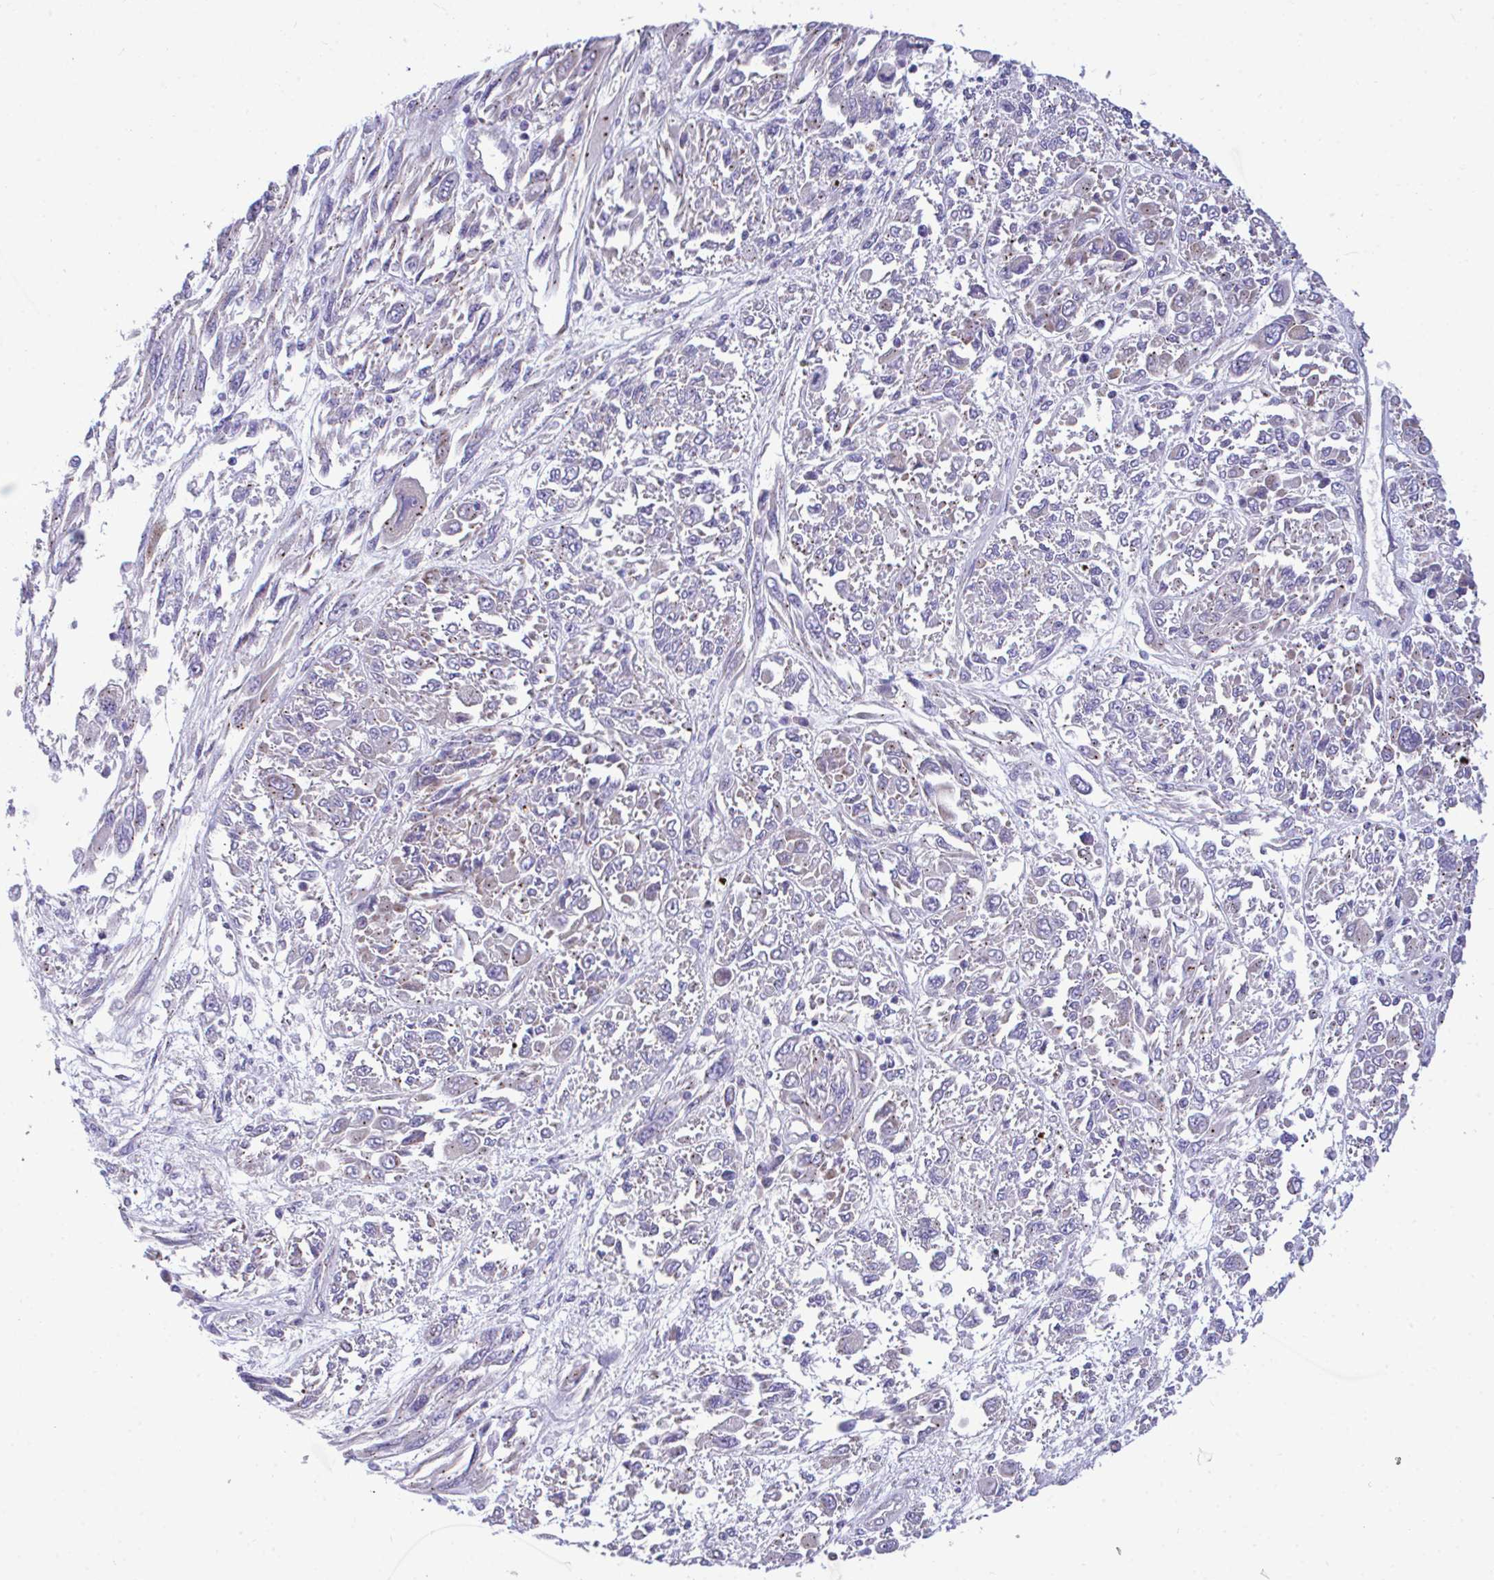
{"staining": {"intensity": "negative", "quantity": "none", "location": "none"}, "tissue": "melanoma", "cell_type": "Tumor cells", "image_type": "cancer", "snomed": [{"axis": "morphology", "description": "Malignant melanoma, NOS"}, {"axis": "topography", "description": "Skin"}], "caption": "There is no significant positivity in tumor cells of melanoma.", "gene": "MRPS16", "patient": {"sex": "female", "age": 91}}